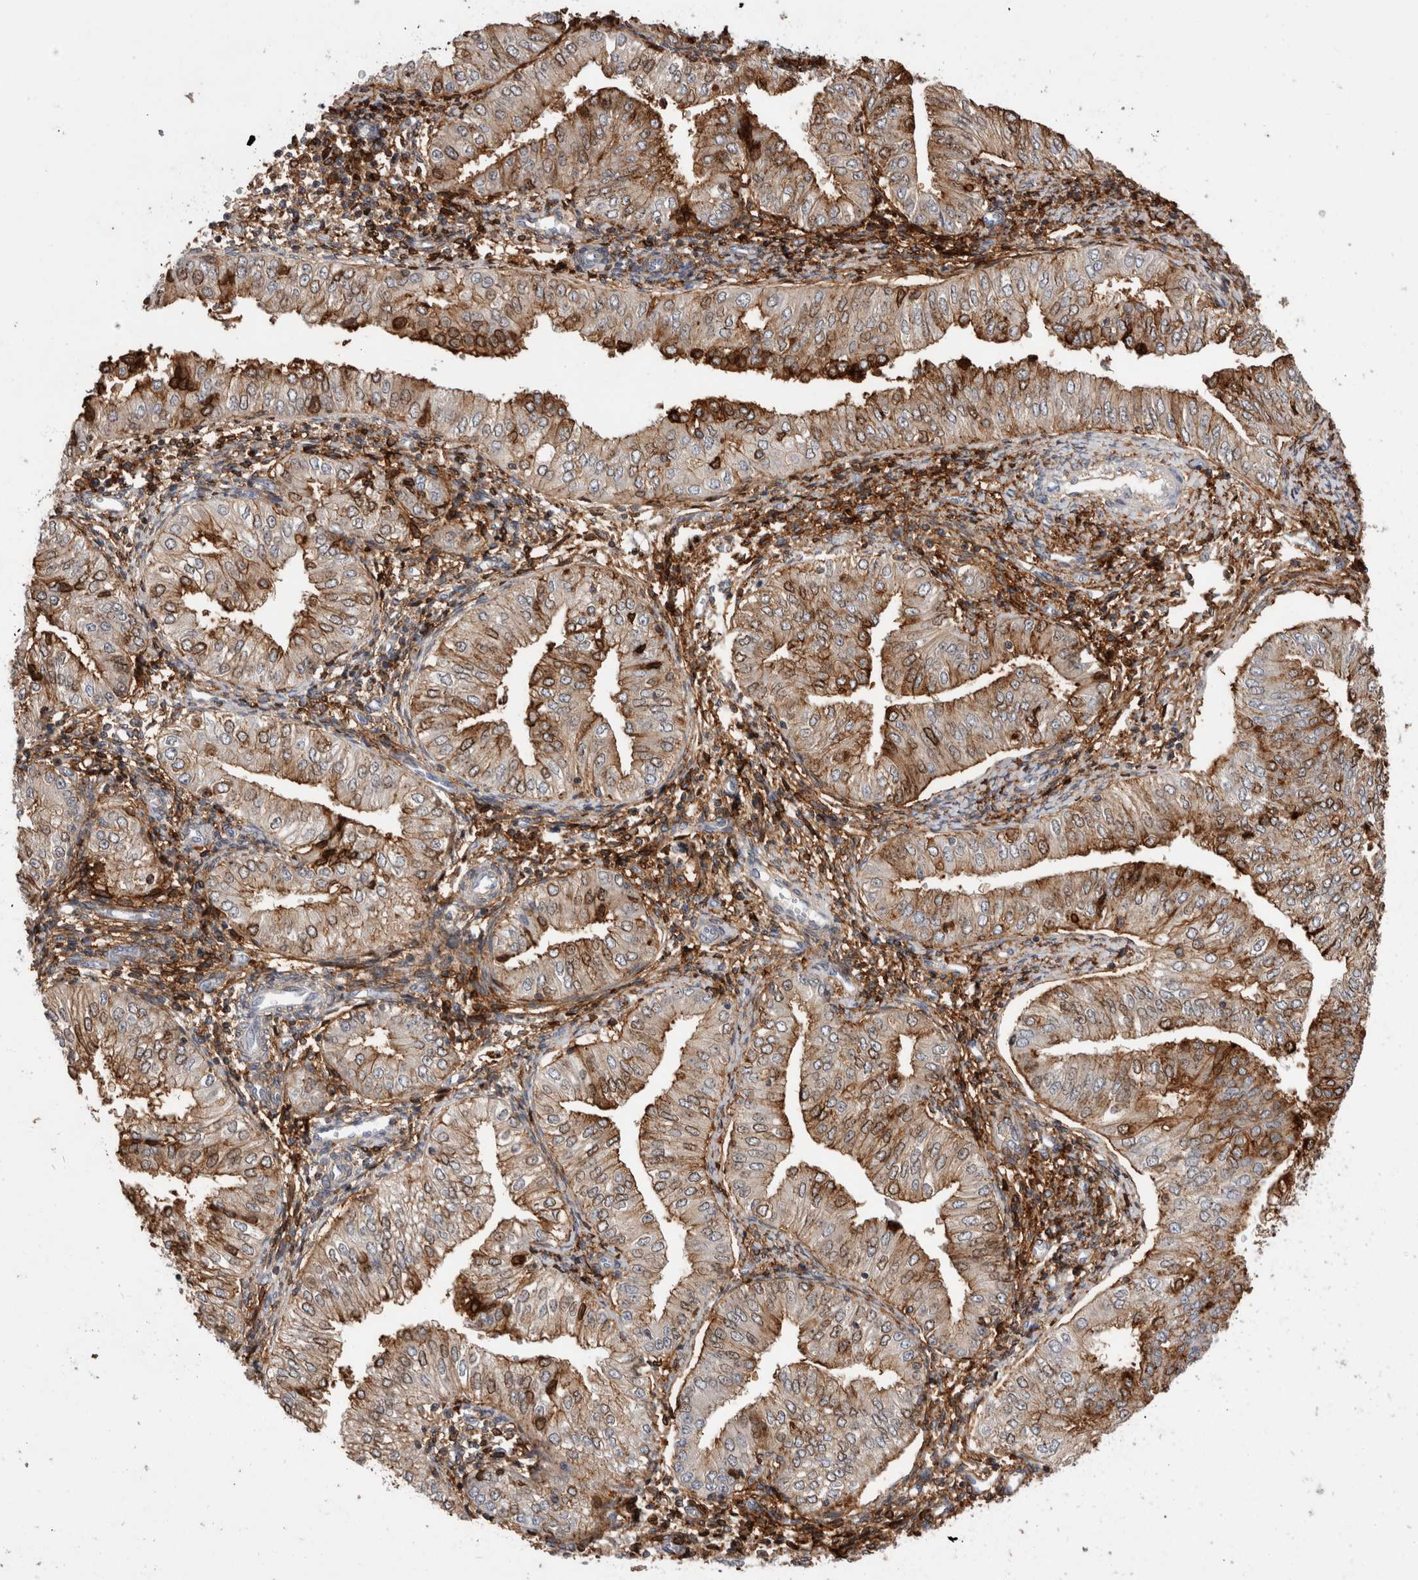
{"staining": {"intensity": "moderate", "quantity": ">75%", "location": "cytoplasmic/membranous,nuclear"}, "tissue": "endometrial cancer", "cell_type": "Tumor cells", "image_type": "cancer", "snomed": [{"axis": "morphology", "description": "Normal tissue, NOS"}, {"axis": "morphology", "description": "Adenocarcinoma, NOS"}, {"axis": "topography", "description": "Endometrium"}], "caption": "Protein staining of adenocarcinoma (endometrial) tissue shows moderate cytoplasmic/membranous and nuclear staining in approximately >75% of tumor cells.", "gene": "CCDC88B", "patient": {"sex": "female", "age": 53}}